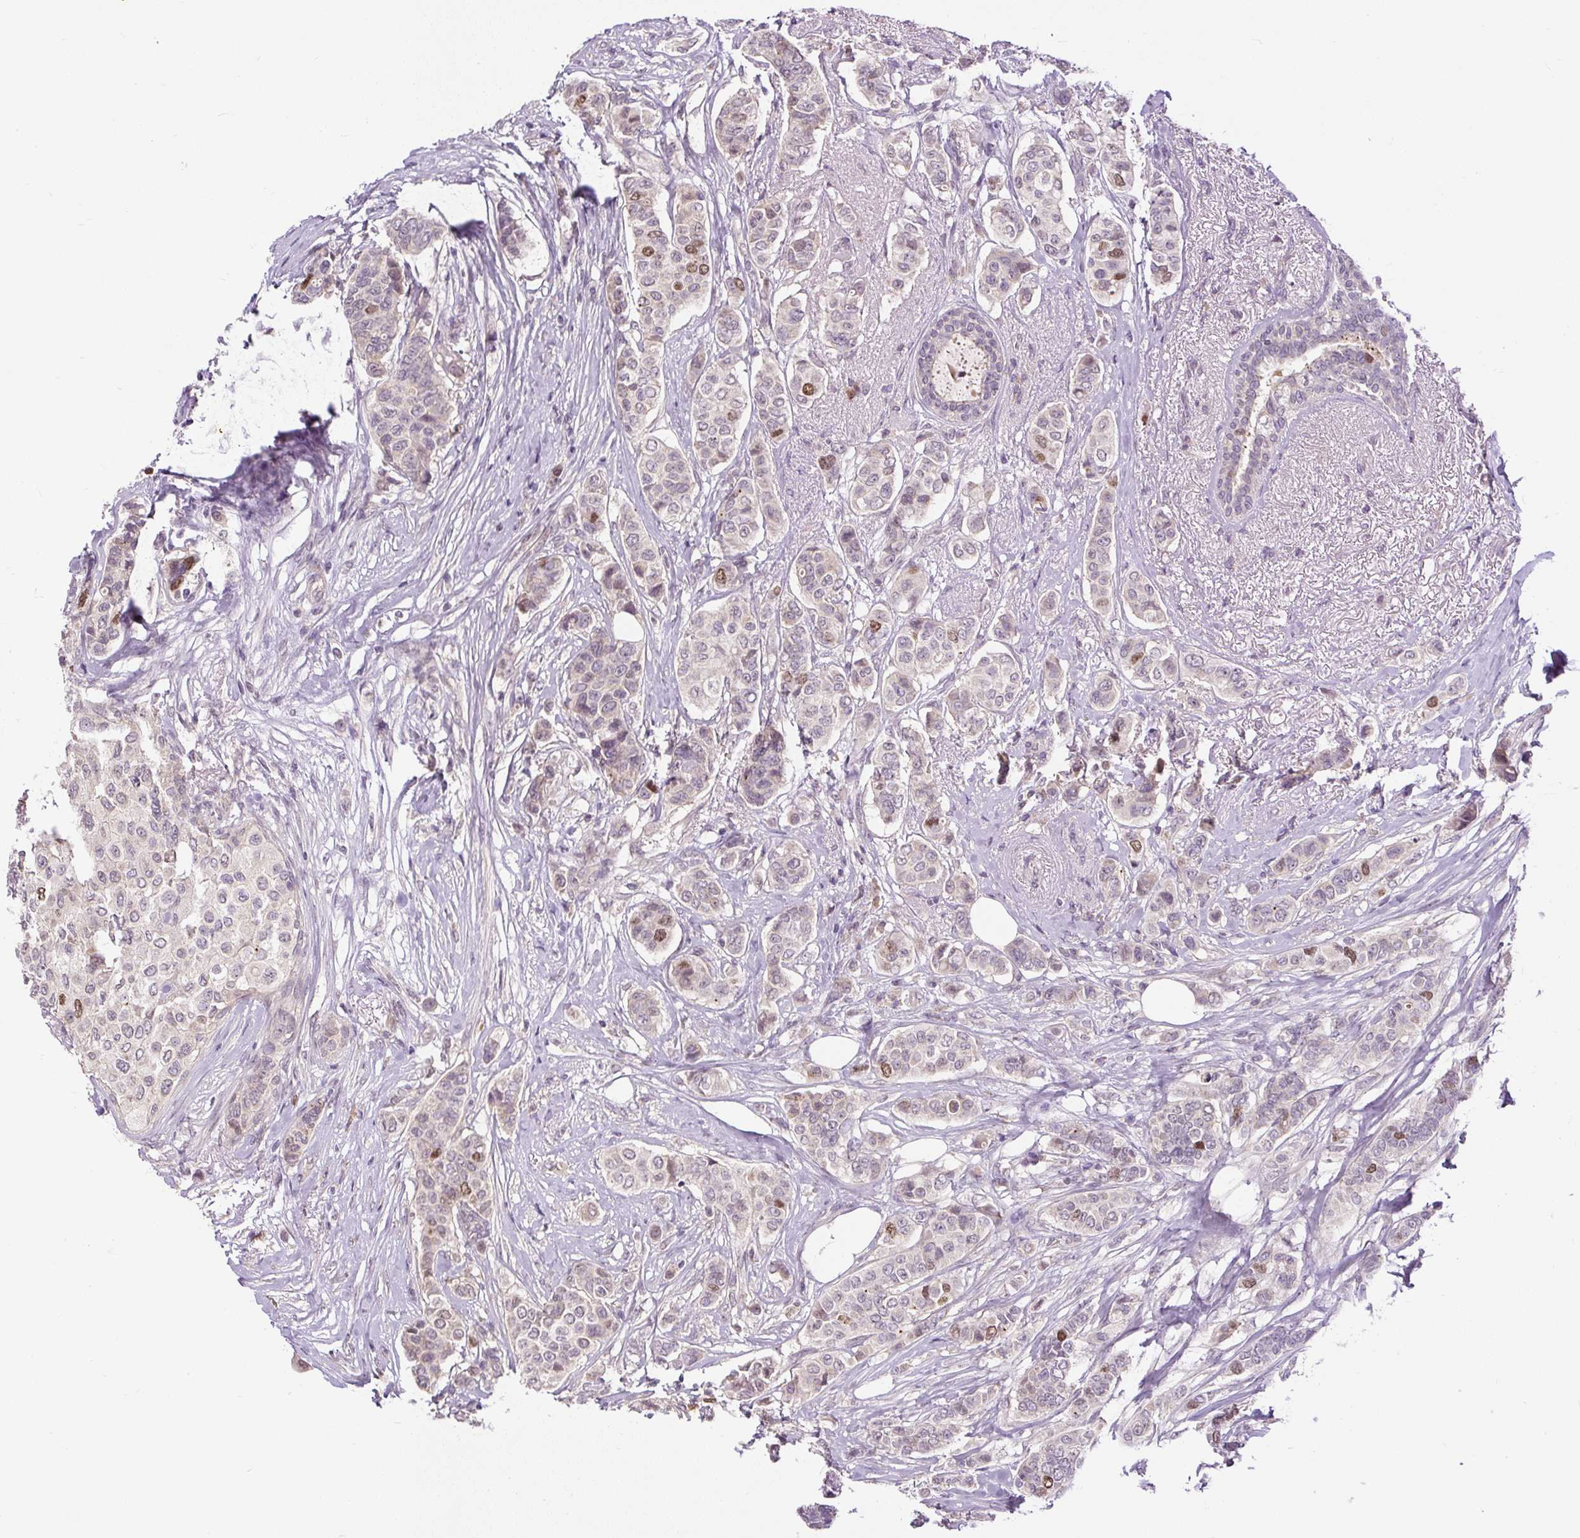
{"staining": {"intensity": "moderate", "quantity": "<25%", "location": "nuclear"}, "tissue": "breast cancer", "cell_type": "Tumor cells", "image_type": "cancer", "snomed": [{"axis": "morphology", "description": "Lobular carcinoma"}, {"axis": "topography", "description": "Breast"}], "caption": "The immunohistochemical stain labels moderate nuclear staining in tumor cells of breast cancer tissue.", "gene": "RACGAP1", "patient": {"sex": "female", "age": 51}}